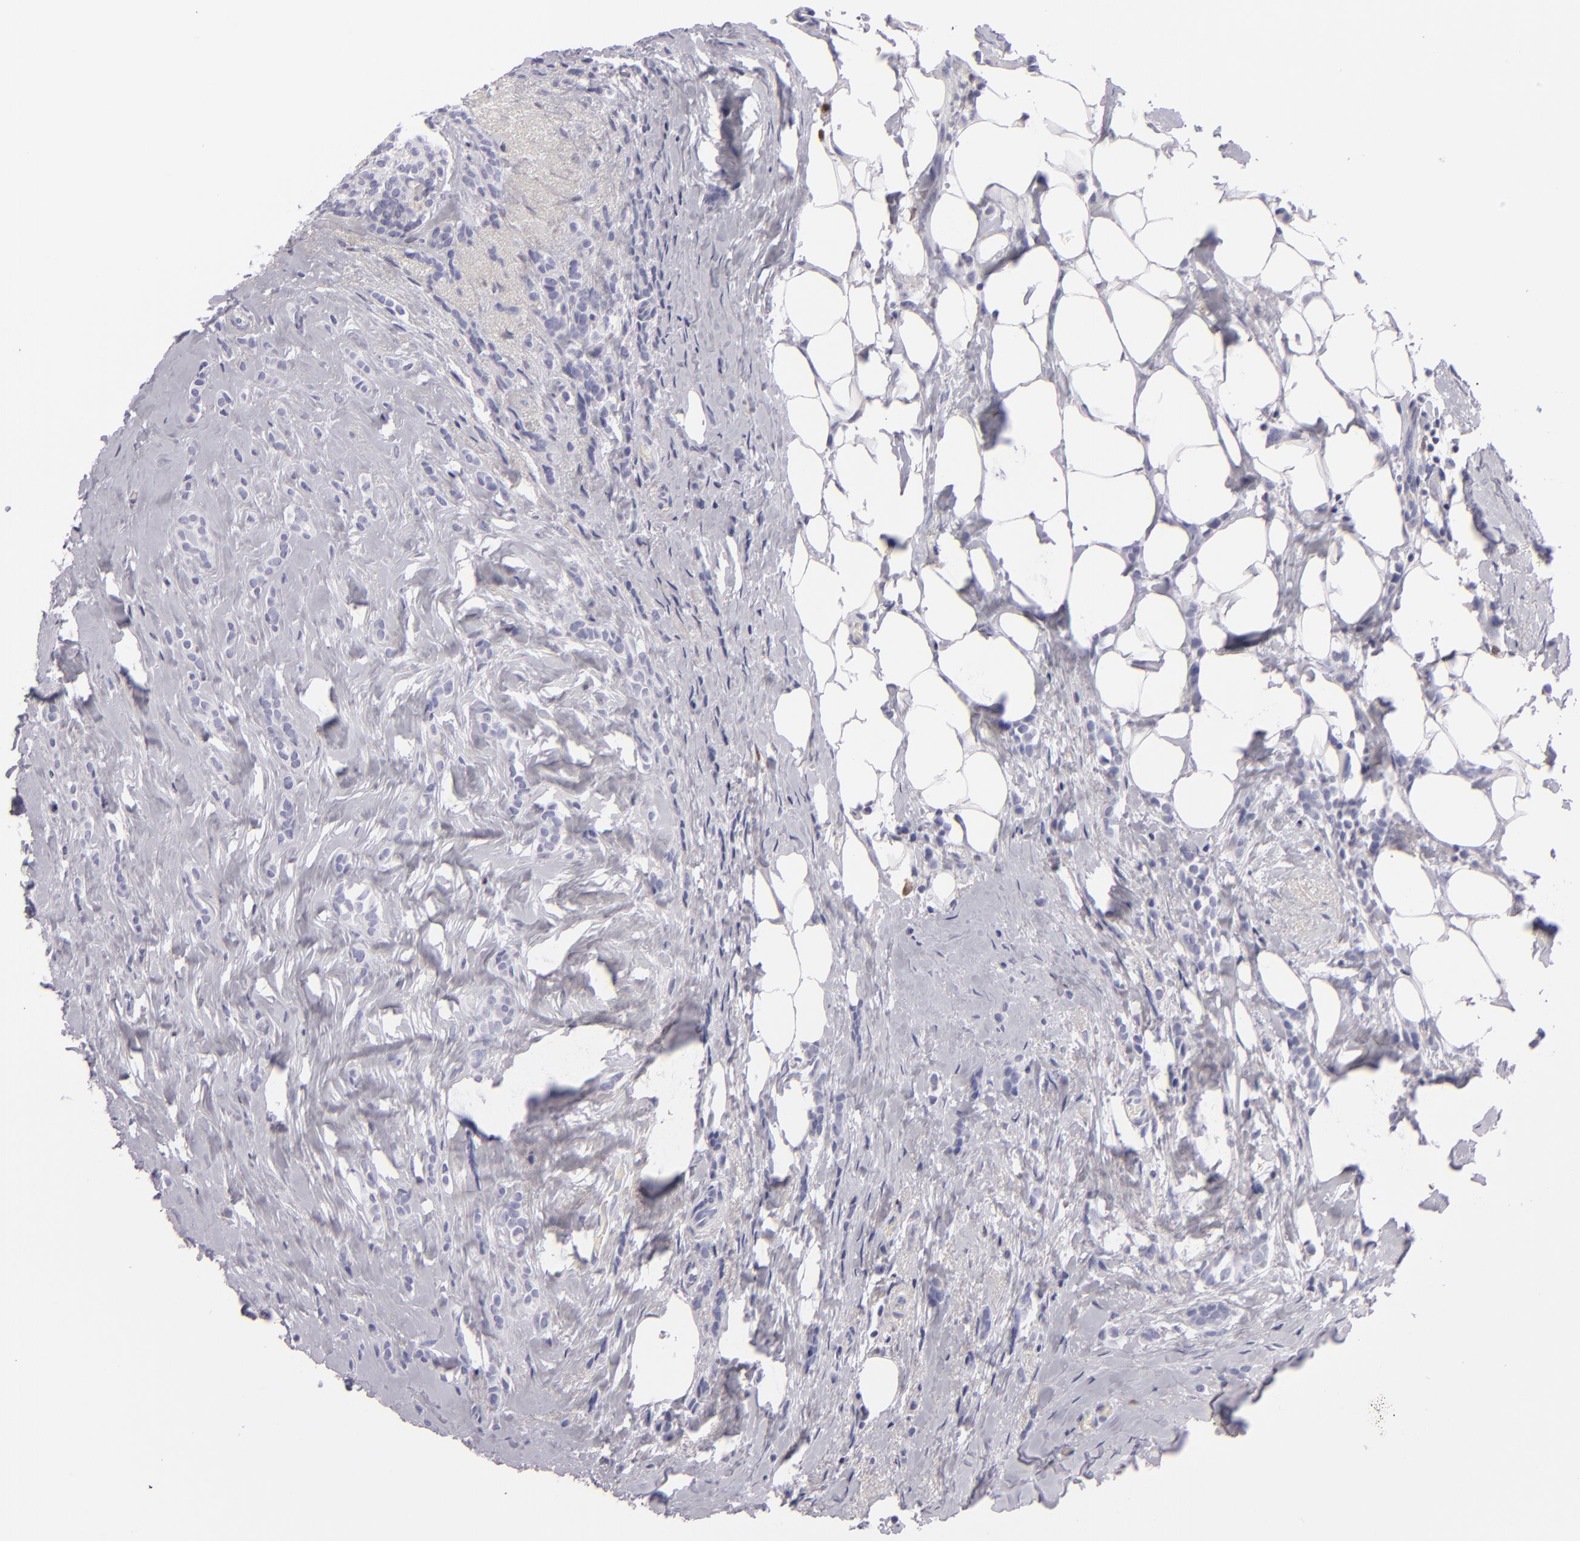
{"staining": {"intensity": "negative", "quantity": "none", "location": "none"}, "tissue": "breast cancer", "cell_type": "Tumor cells", "image_type": "cancer", "snomed": [{"axis": "morphology", "description": "Lobular carcinoma"}, {"axis": "topography", "description": "Breast"}], "caption": "This is an immunohistochemistry image of breast cancer. There is no staining in tumor cells.", "gene": "F13A1", "patient": {"sex": "female", "age": 56}}